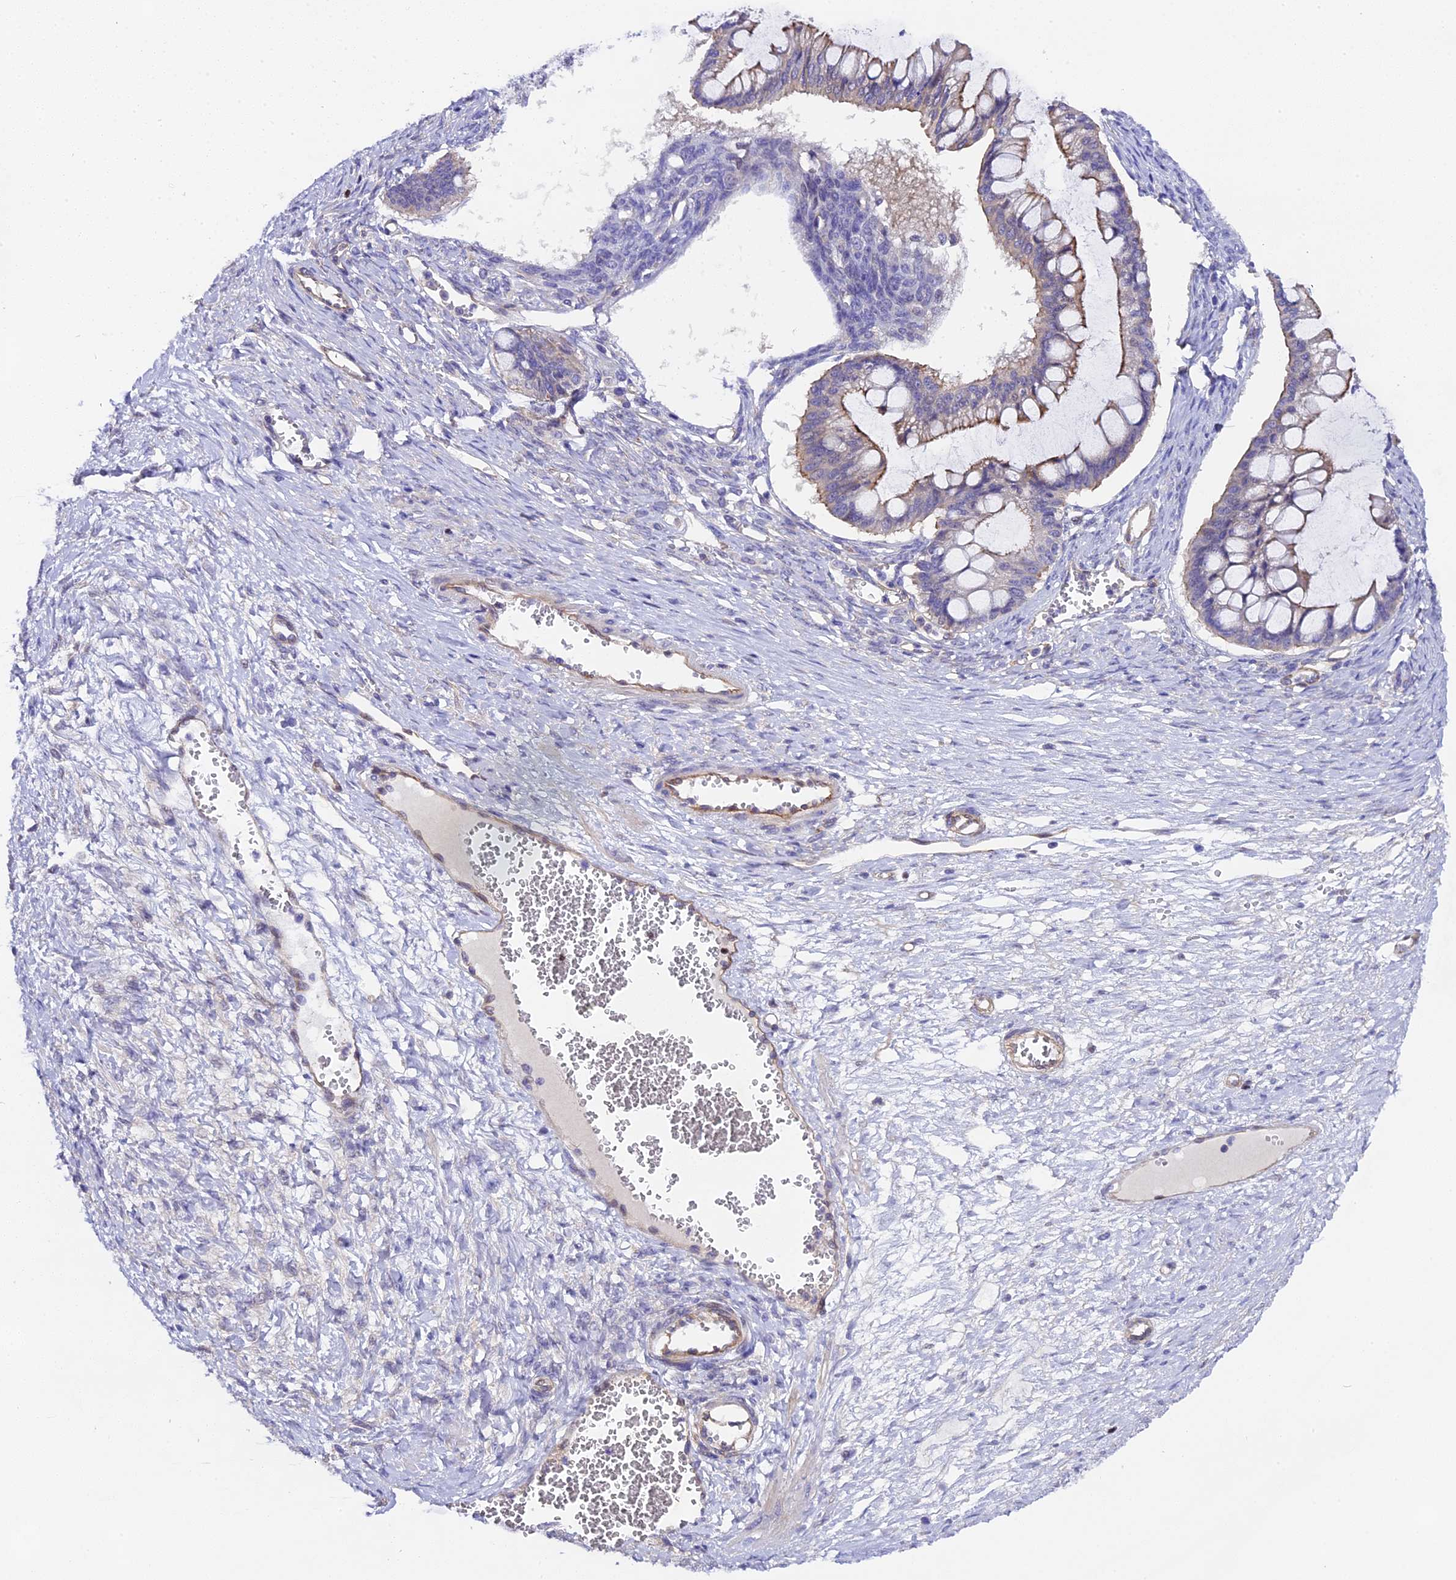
{"staining": {"intensity": "moderate", "quantity": "25%-75%", "location": "cytoplasmic/membranous"}, "tissue": "ovarian cancer", "cell_type": "Tumor cells", "image_type": "cancer", "snomed": [{"axis": "morphology", "description": "Cystadenocarcinoma, mucinous, NOS"}, {"axis": "topography", "description": "Ovary"}], "caption": "A brown stain labels moderate cytoplasmic/membranous expression of a protein in human ovarian mucinous cystadenocarcinoma tumor cells. Immunohistochemistry stains the protein of interest in brown and the nuclei are stained blue.", "gene": "SP4", "patient": {"sex": "female", "age": 73}}